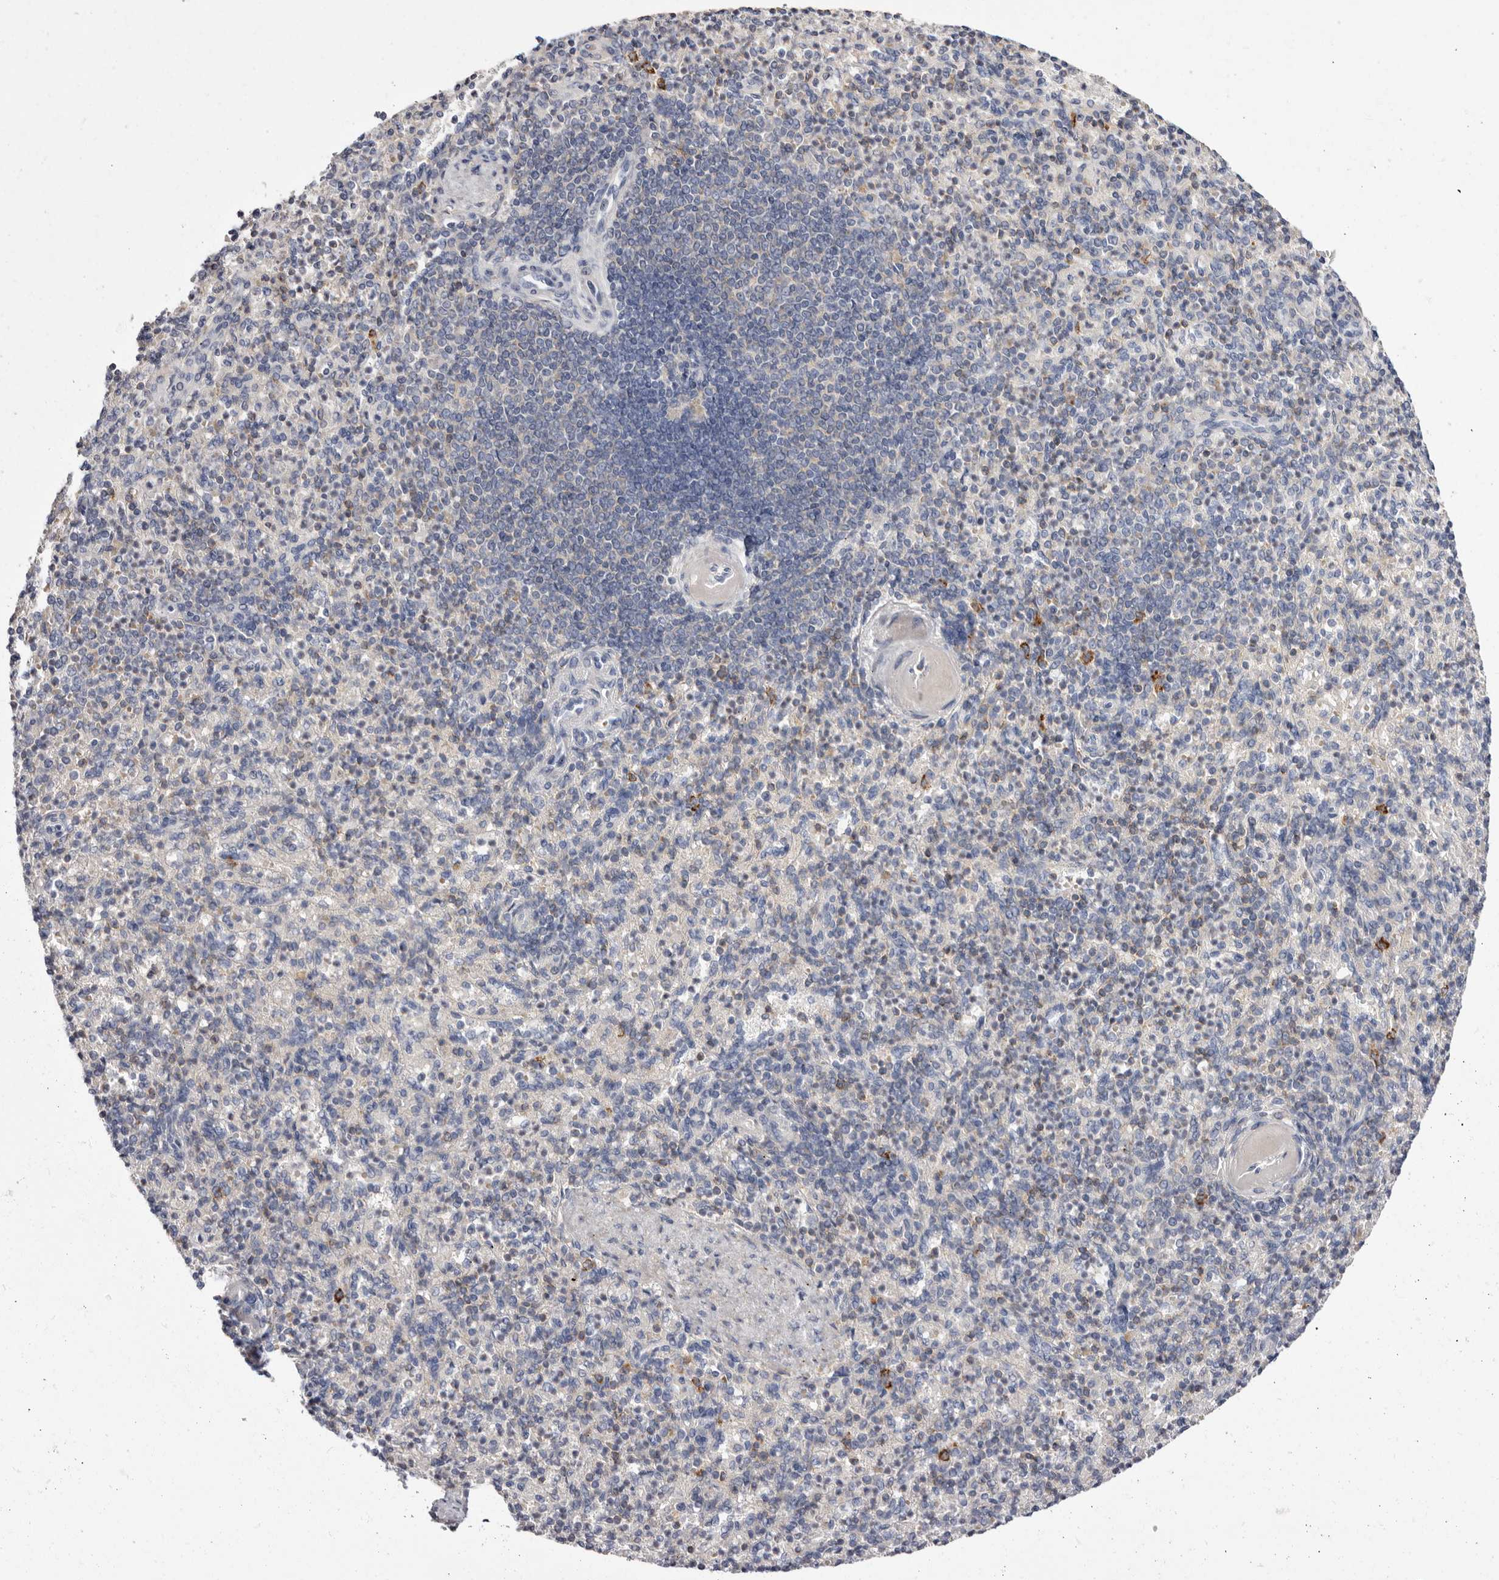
{"staining": {"intensity": "strong", "quantity": "<25%", "location": "cytoplasmic/membranous"}, "tissue": "spleen", "cell_type": "Cells in red pulp", "image_type": "normal", "snomed": [{"axis": "morphology", "description": "Normal tissue, NOS"}, {"axis": "topography", "description": "Spleen"}], "caption": "Human spleen stained with a brown dye displays strong cytoplasmic/membranous positive expression in approximately <25% of cells in red pulp.", "gene": "S1PR5", "patient": {"sex": "female", "age": 74}}